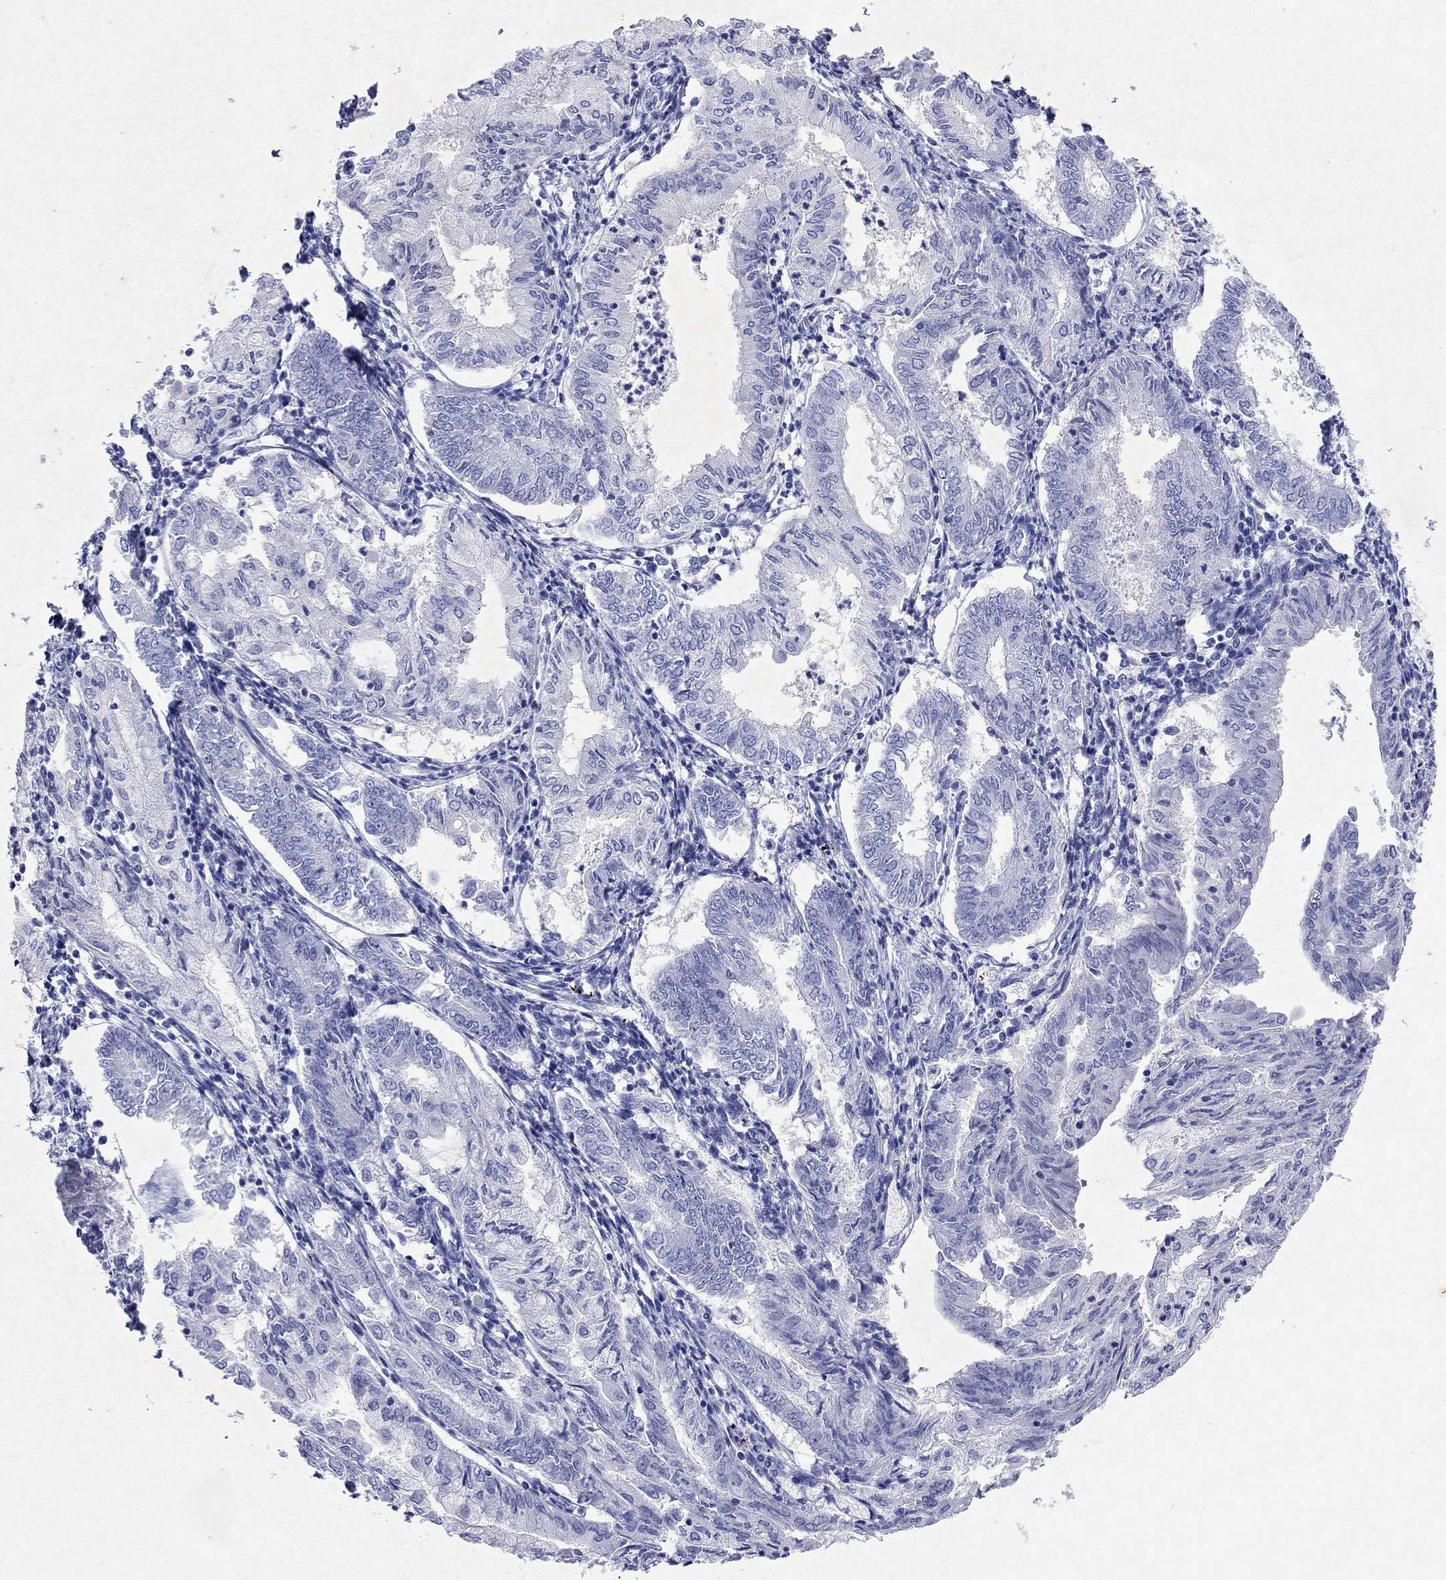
{"staining": {"intensity": "negative", "quantity": "none", "location": "none"}, "tissue": "endometrial cancer", "cell_type": "Tumor cells", "image_type": "cancer", "snomed": [{"axis": "morphology", "description": "Adenocarcinoma, NOS"}, {"axis": "topography", "description": "Endometrium"}], "caption": "Tumor cells show no significant protein expression in endometrial cancer (adenocarcinoma). (Brightfield microscopy of DAB (3,3'-diaminobenzidine) immunohistochemistry (IHC) at high magnification).", "gene": "ARMC12", "patient": {"sex": "female", "age": 68}}